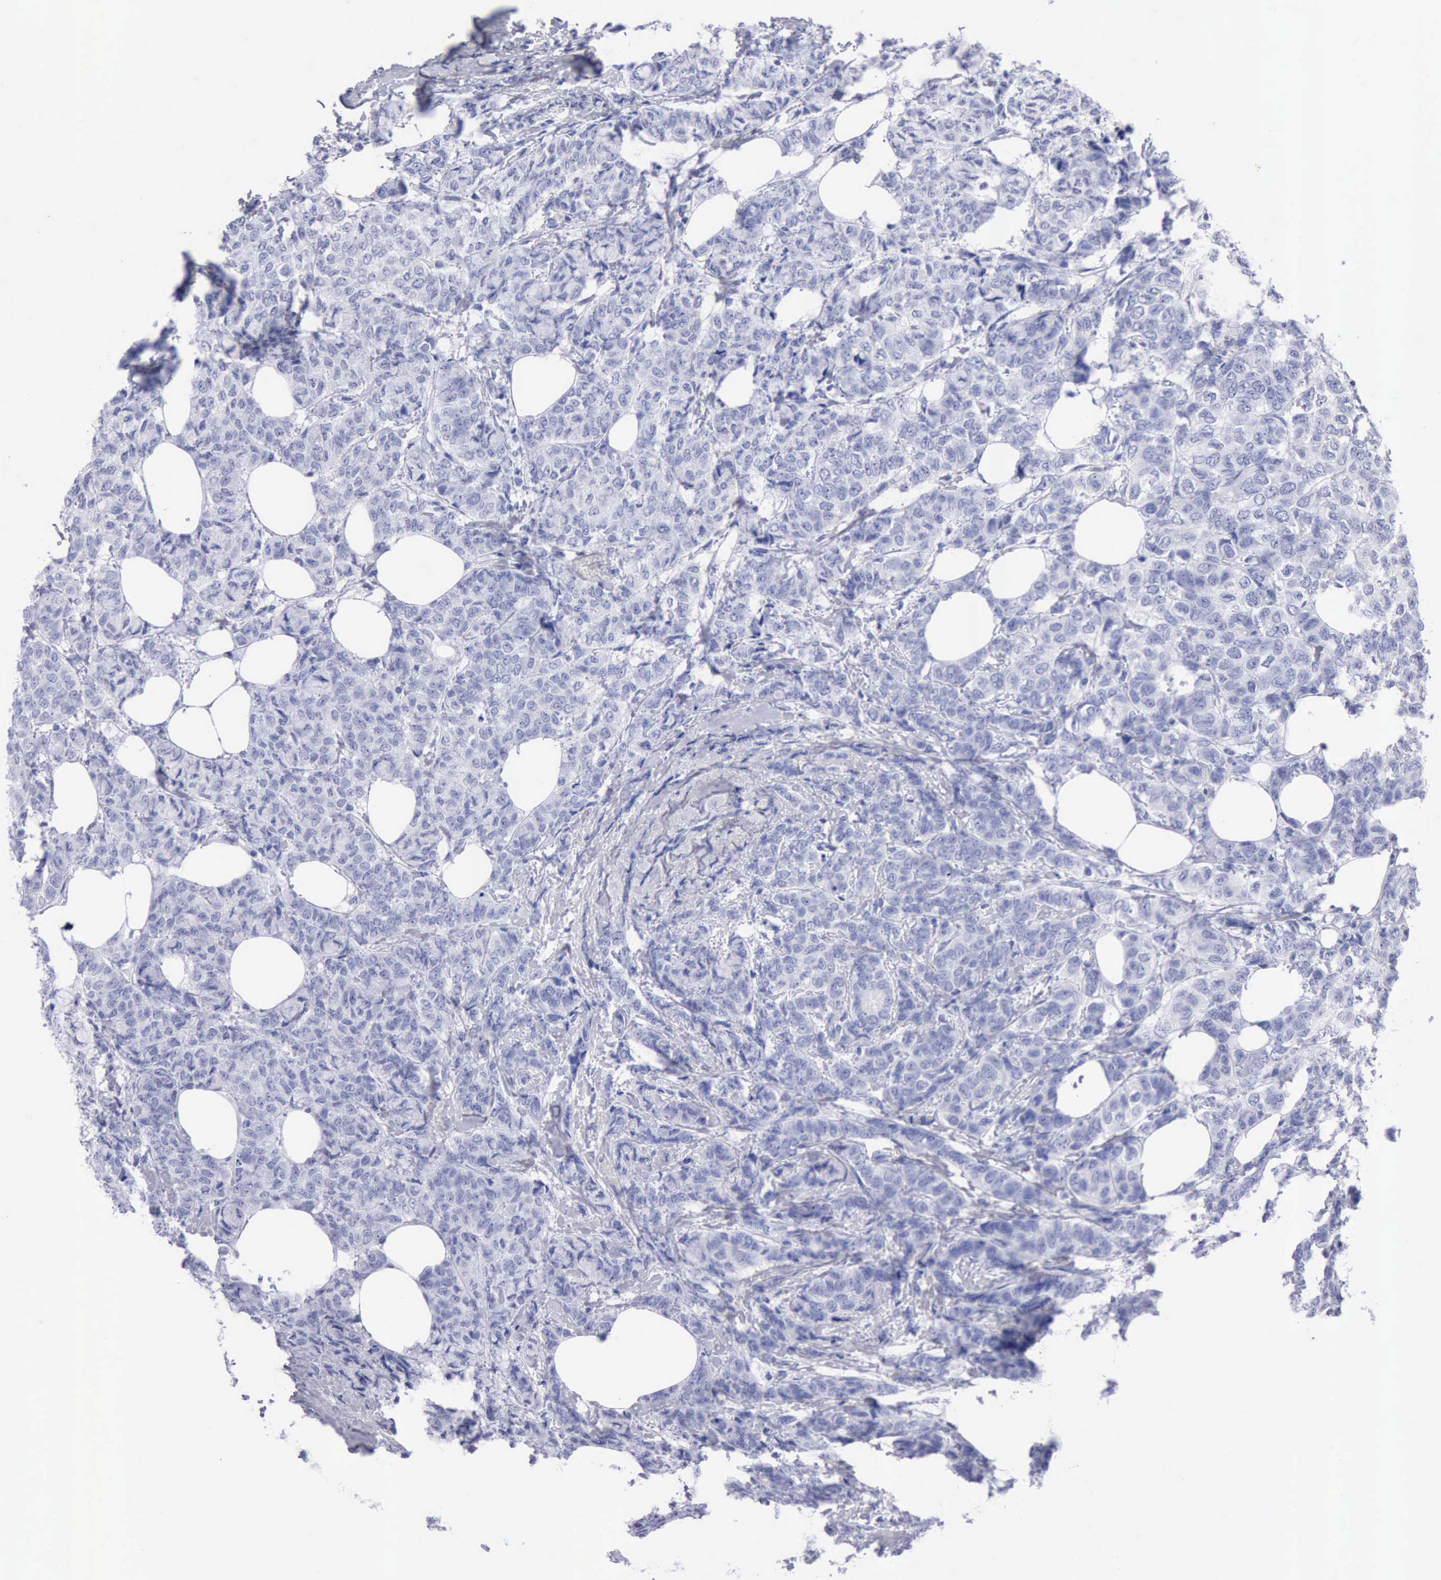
{"staining": {"intensity": "negative", "quantity": "none", "location": "none"}, "tissue": "breast cancer", "cell_type": "Tumor cells", "image_type": "cancer", "snomed": [{"axis": "morphology", "description": "Lobular carcinoma"}, {"axis": "topography", "description": "Breast"}], "caption": "This is an immunohistochemistry (IHC) micrograph of lobular carcinoma (breast). There is no positivity in tumor cells.", "gene": "CYP19A1", "patient": {"sex": "female", "age": 60}}